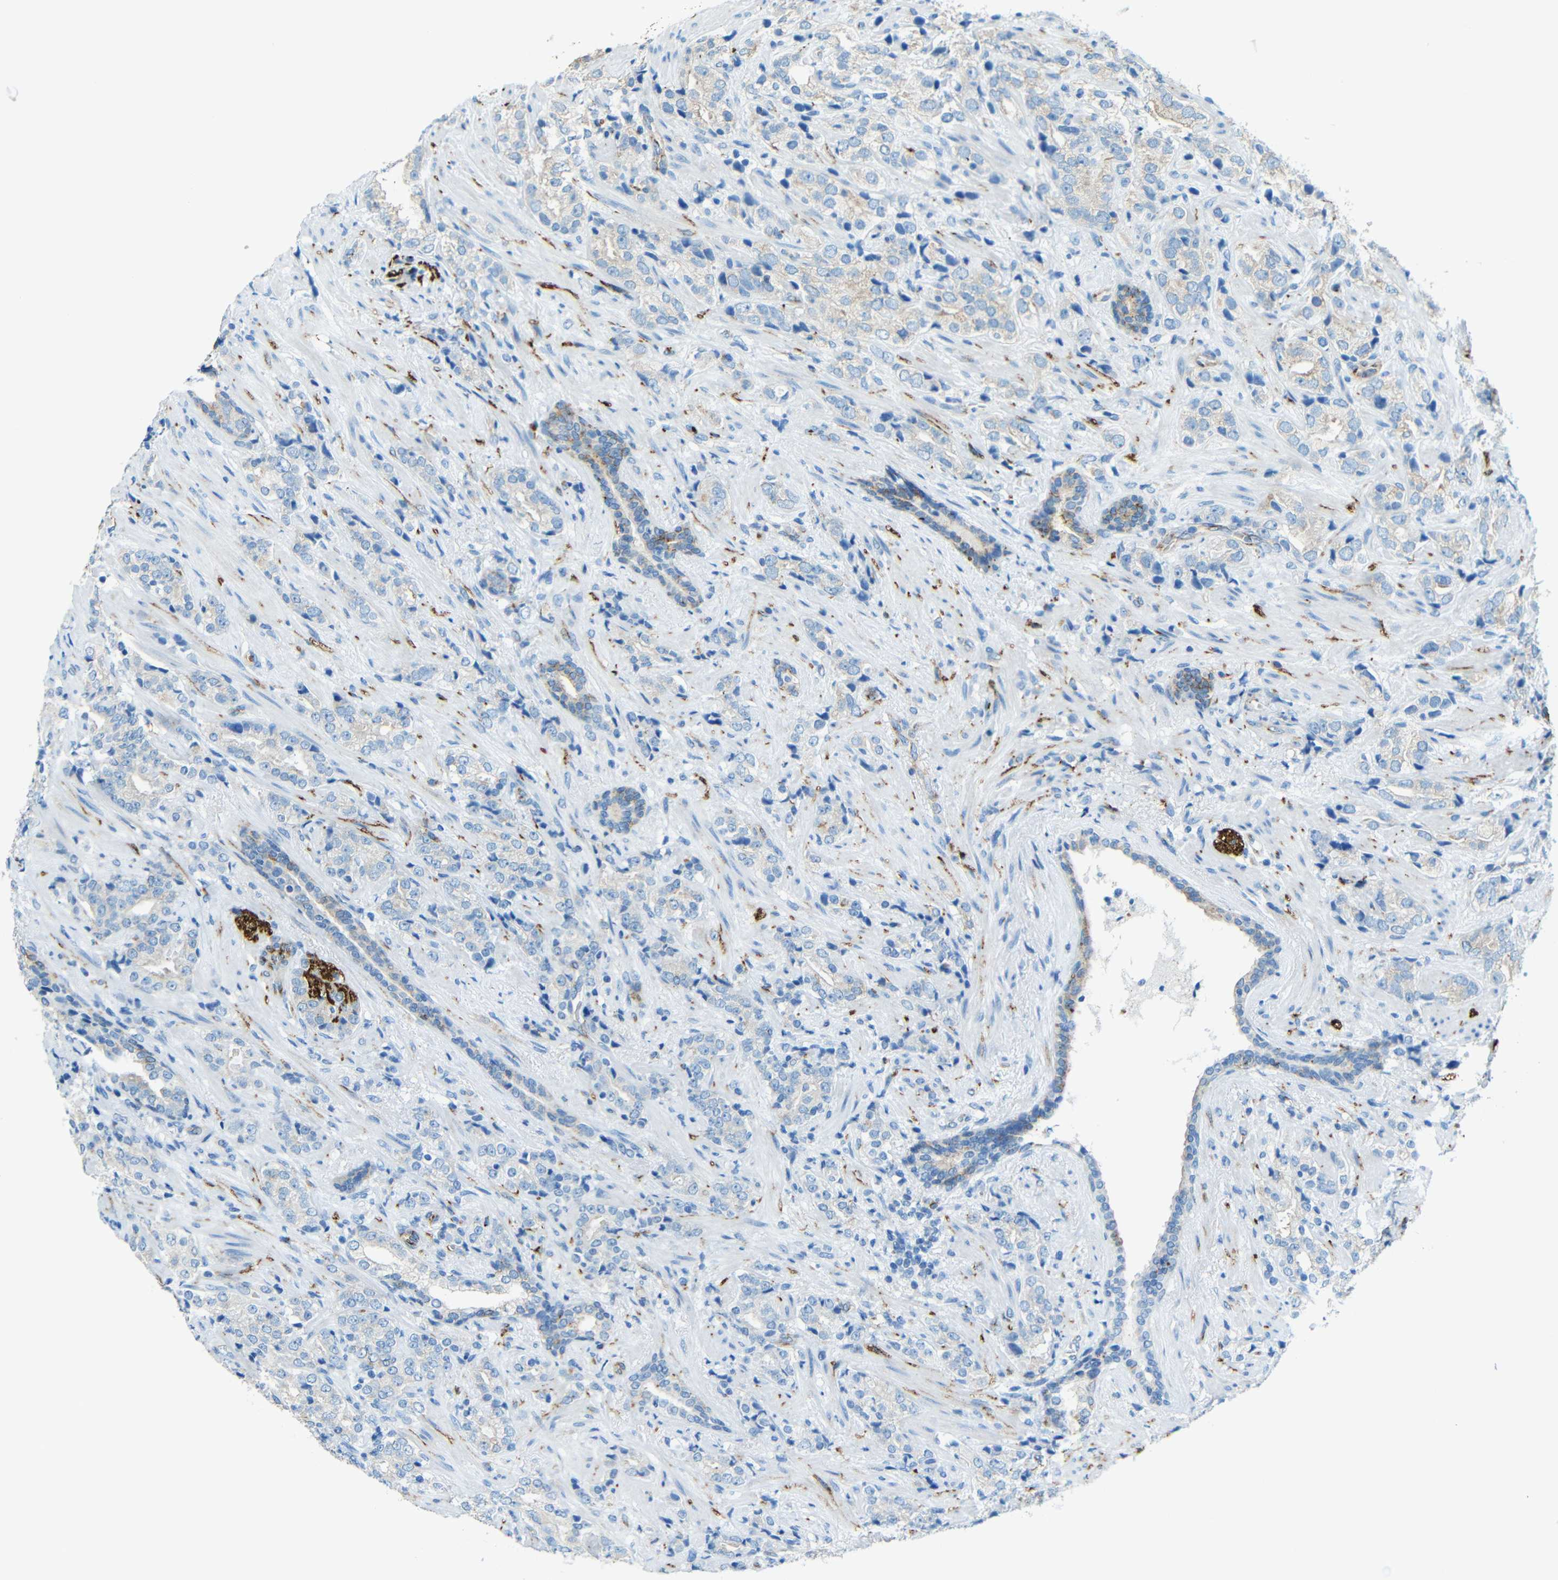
{"staining": {"intensity": "moderate", "quantity": ">75%", "location": "cytoplasmic/membranous"}, "tissue": "prostate cancer", "cell_type": "Tumor cells", "image_type": "cancer", "snomed": [{"axis": "morphology", "description": "Adenocarcinoma, High grade"}, {"axis": "topography", "description": "Prostate"}], "caption": "IHC of human prostate cancer (high-grade adenocarcinoma) reveals medium levels of moderate cytoplasmic/membranous expression in approximately >75% of tumor cells.", "gene": "TUBB4B", "patient": {"sex": "male", "age": 71}}